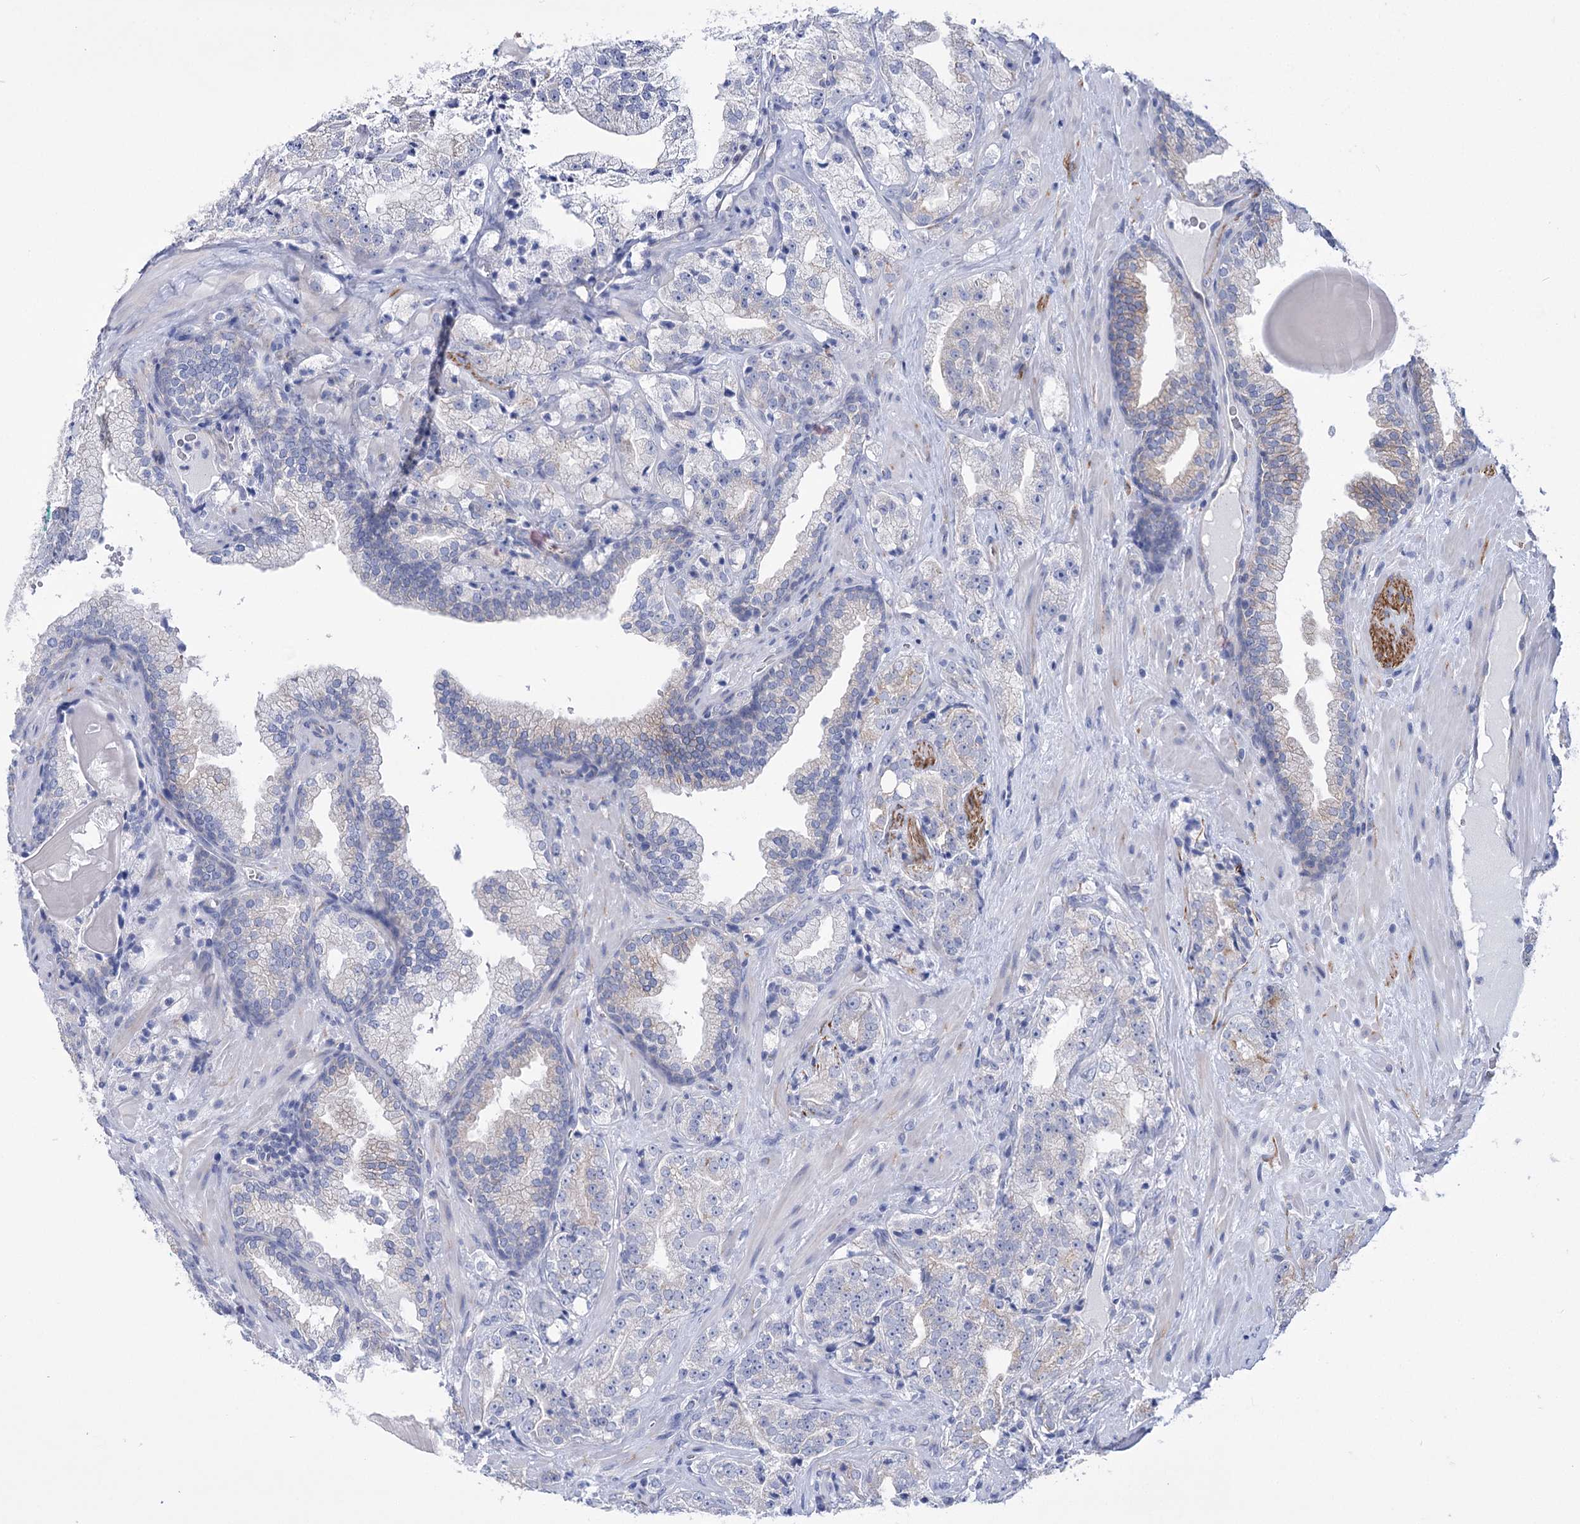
{"staining": {"intensity": "negative", "quantity": "none", "location": "none"}, "tissue": "prostate cancer", "cell_type": "Tumor cells", "image_type": "cancer", "snomed": [{"axis": "morphology", "description": "Adenocarcinoma, High grade"}, {"axis": "topography", "description": "Prostate"}], "caption": "Immunohistochemistry (IHC) of prostate cancer reveals no expression in tumor cells.", "gene": "LRRC34", "patient": {"sex": "male", "age": 64}}